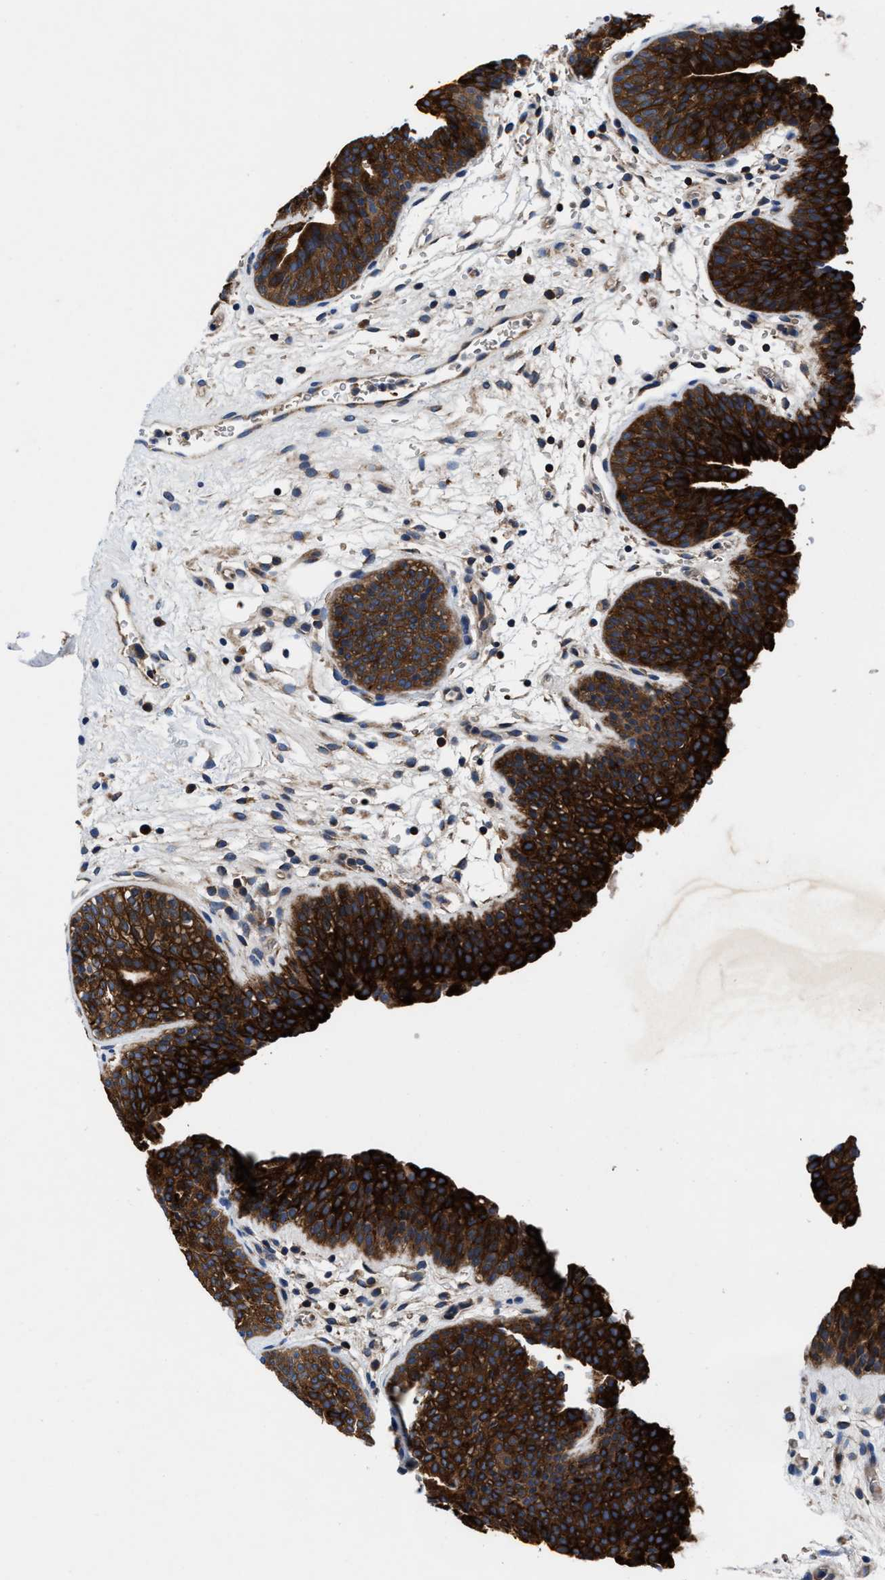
{"staining": {"intensity": "strong", "quantity": ">75%", "location": "cytoplasmic/membranous"}, "tissue": "urinary bladder", "cell_type": "Urothelial cells", "image_type": "normal", "snomed": [{"axis": "morphology", "description": "Normal tissue, NOS"}, {"axis": "topography", "description": "Urinary bladder"}], "caption": "Urothelial cells reveal strong cytoplasmic/membranous expression in about >75% of cells in benign urinary bladder.", "gene": "PHLPP1", "patient": {"sex": "male", "age": 37}}